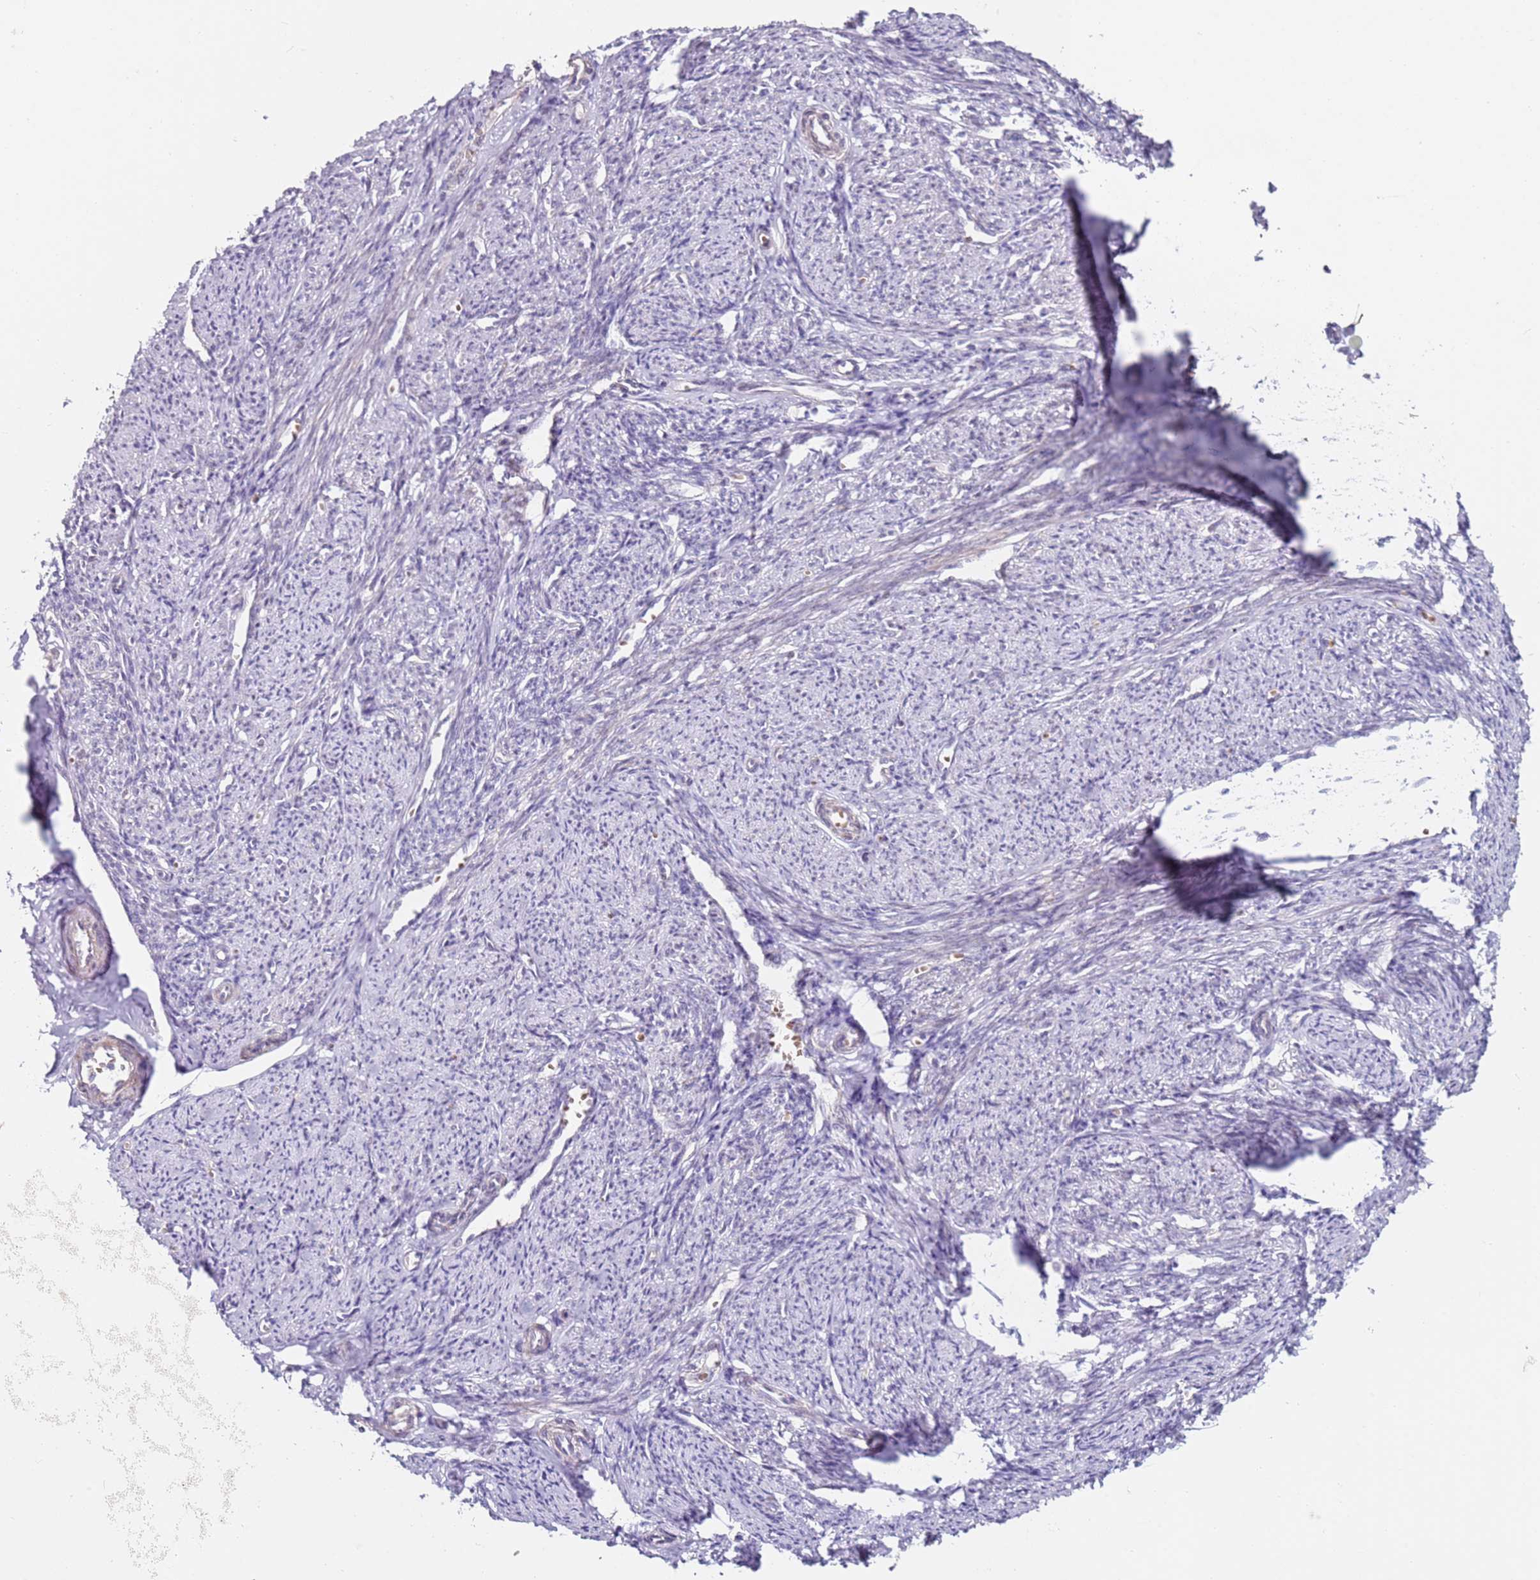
{"staining": {"intensity": "moderate", "quantity": "25%-75%", "location": "cytoplasmic/membranous"}, "tissue": "smooth muscle", "cell_type": "Smooth muscle cells", "image_type": "normal", "snomed": [{"axis": "morphology", "description": "Normal tissue, NOS"}, {"axis": "topography", "description": "Smooth muscle"}, {"axis": "topography", "description": "Uterus"}], "caption": "Moderate cytoplasmic/membranous positivity is identified in approximately 25%-75% of smooth muscle cells in normal smooth muscle. The protein of interest is shown in brown color, while the nuclei are stained blue.", "gene": "RARS2", "patient": {"sex": "female", "age": 59}}